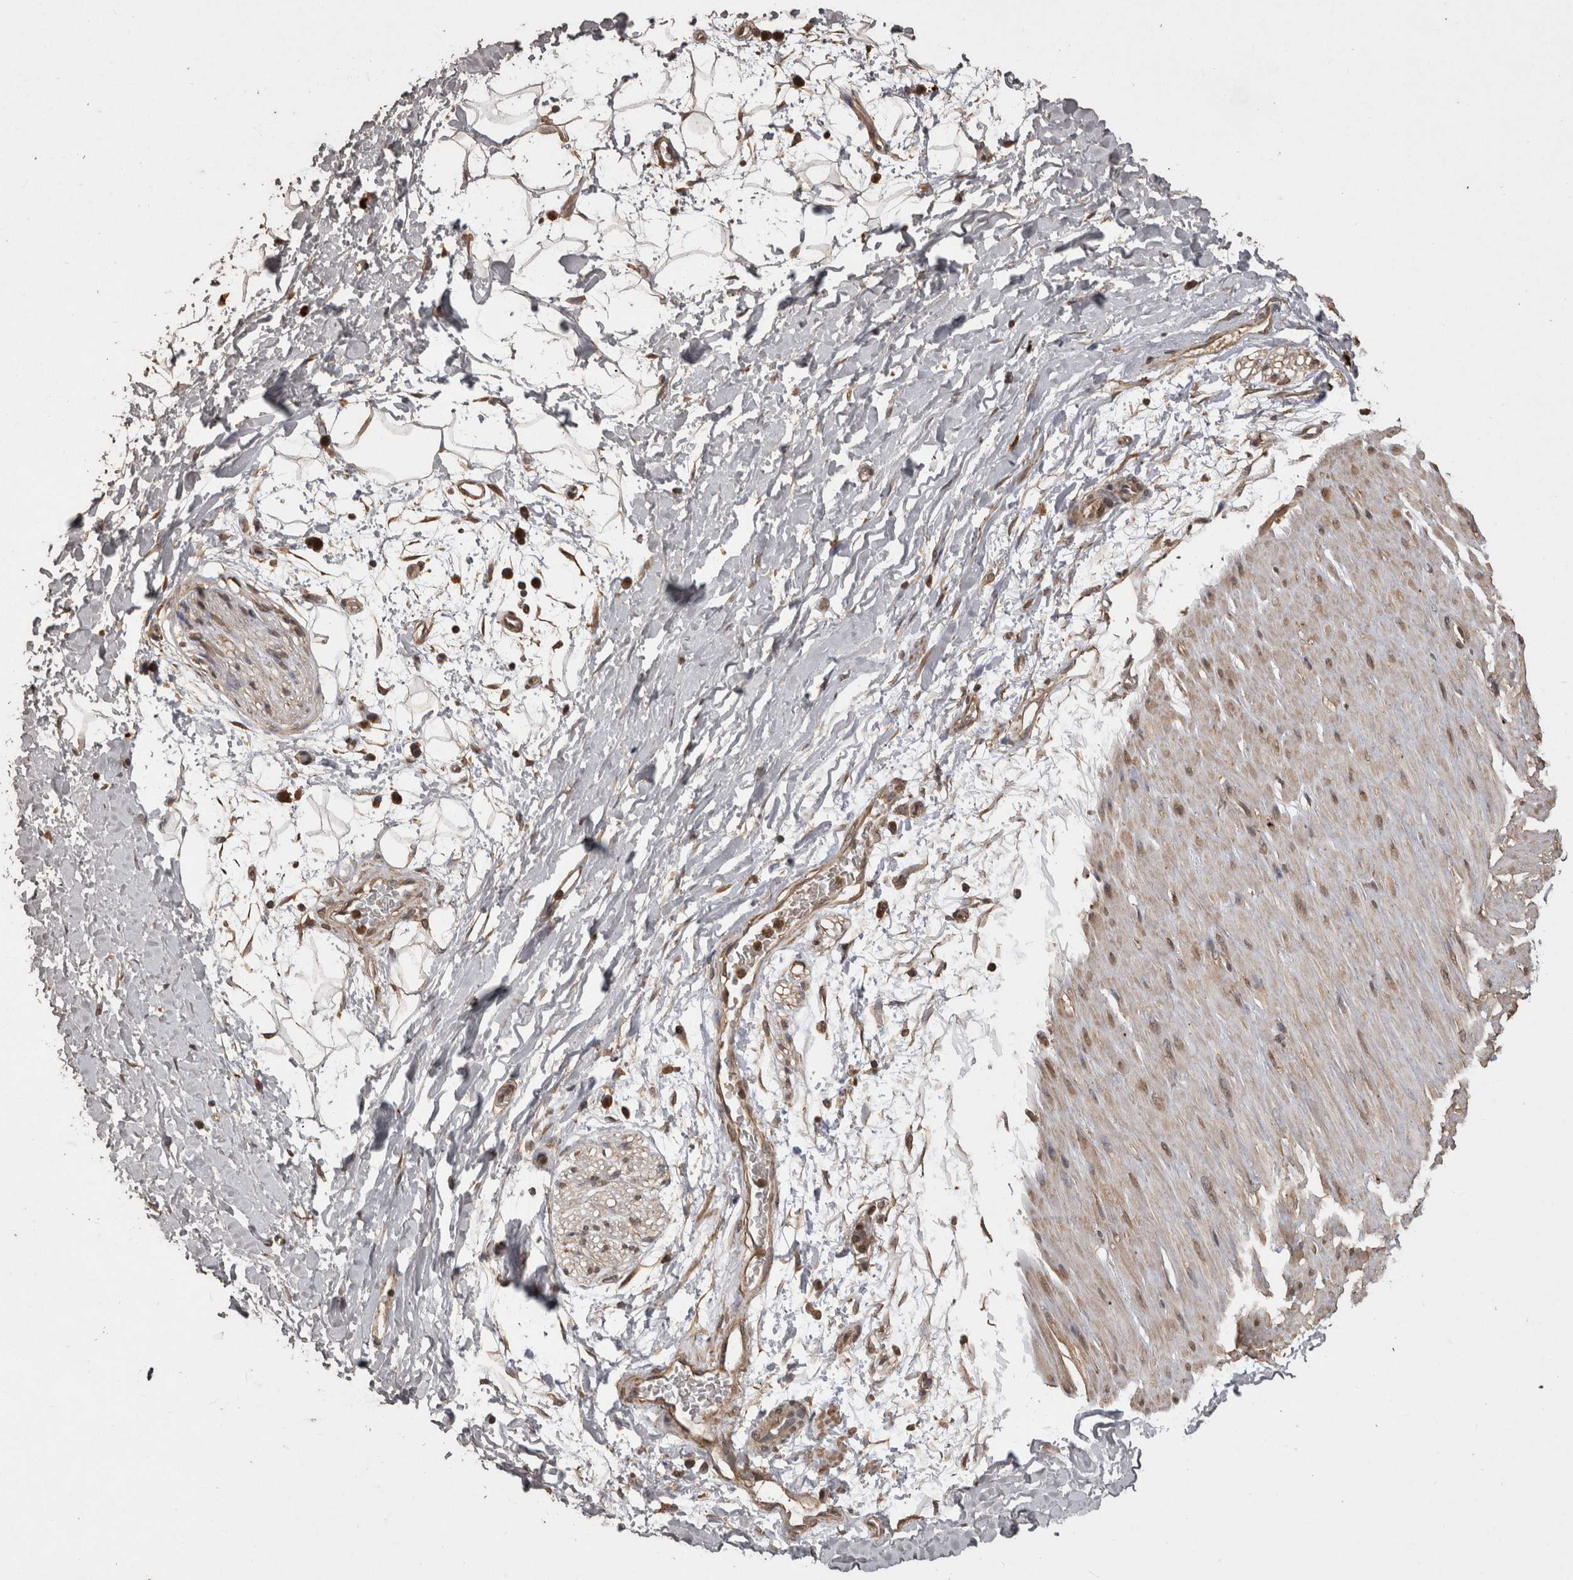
{"staining": {"intensity": "moderate", "quantity": ">75%", "location": "cytoplasmic/membranous"}, "tissue": "adipose tissue", "cell_type": "Adipocytes", "image_type": "normal", "snomed": [{"axis": "morphology", "description": "Normal tissue, NOS"}, {"axis": "topography", "description": "Soft tissue"}], "caption": "The immunohistochemical stain labels moderate cytoplasmic/membranous positivity in adipocytes of normal adipose tissue. (Stains: DAB in brown, nuclei in blue, Microscopy: brightfield microscopy at high magnification).", "gene": "SOCS5", "patient": {"sex": "male", "age": 72}}